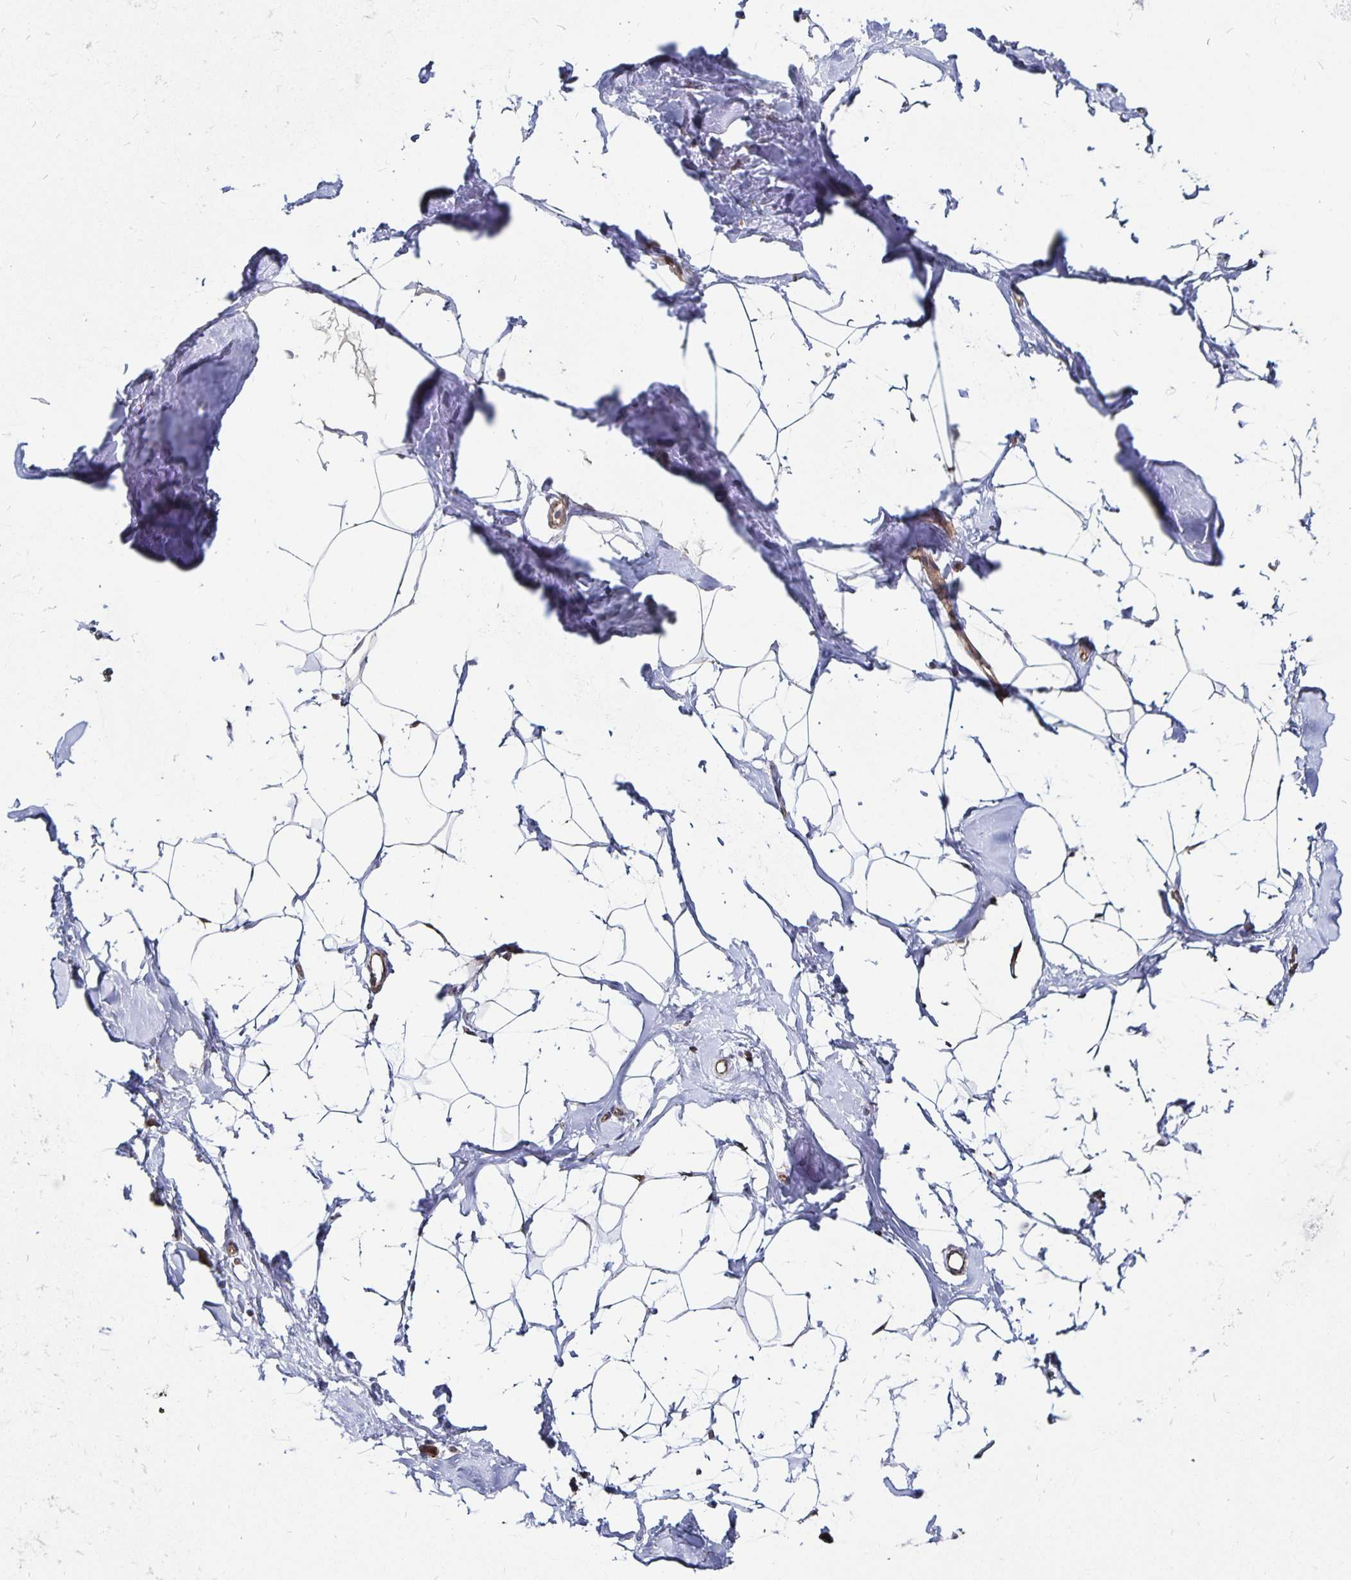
{"staining": {"intensity": "negative", "quantity": "none", "location": "none"}, "tissue": "breast", "cell_type": "Adipocytes", "image_type": "normal", "snomed": [{"axis": "morphology", "description": "Normal tissue, NOS"}, {"axis": "topography", "description": "Breast"}], "caption": "Immunohistochemistry photomicrograph of unremarkable breast stained for a protein (brown), which exhibits no staining in adipocytes. (DAB immunohistochemistry (IHC) with hematoxylin counter stain).", "gene": "CYP27A1", "patient": {"sex": "female", "age": 32}}